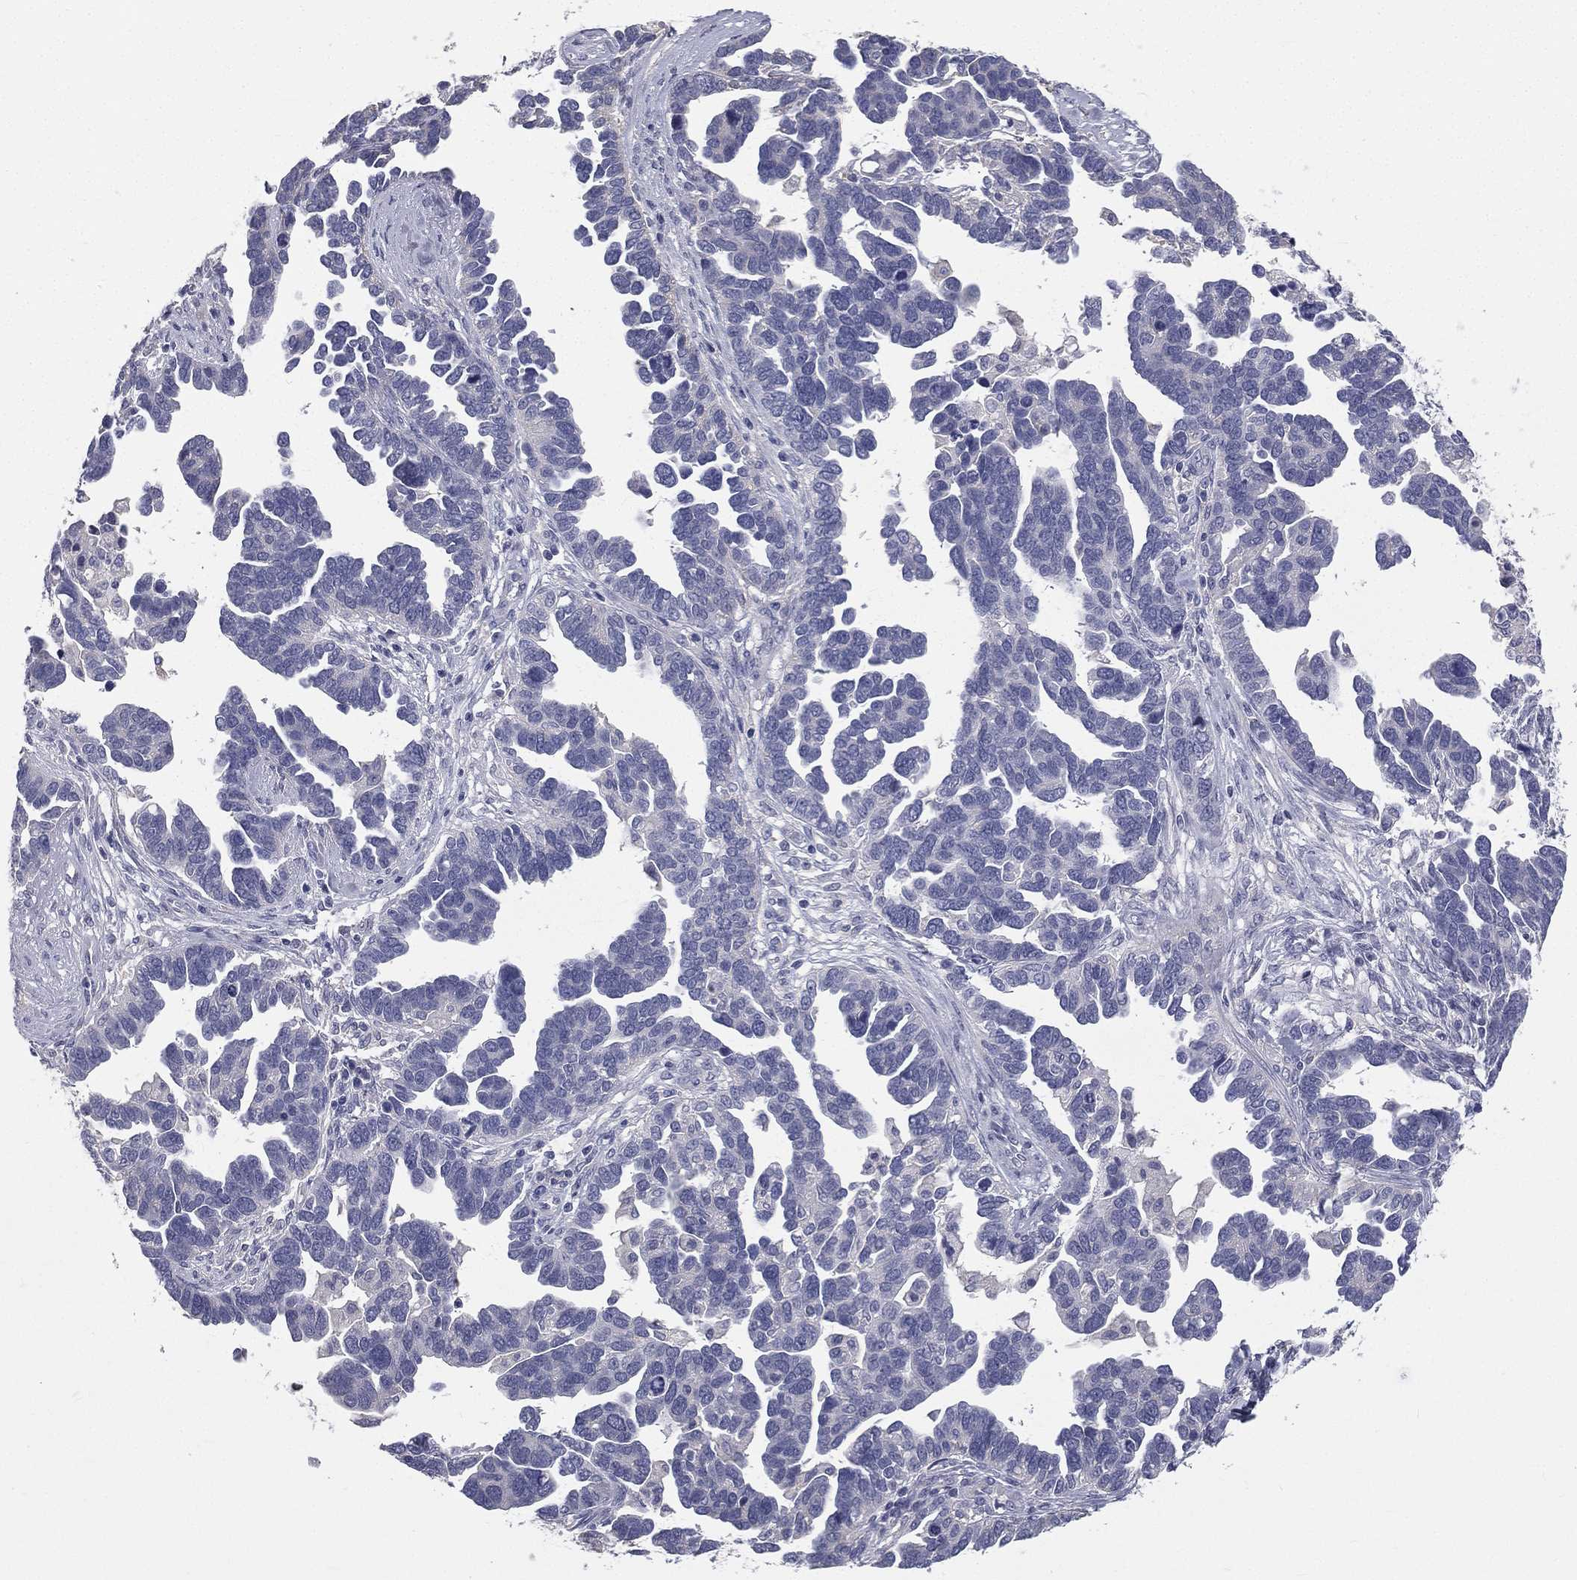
{"staining": {"intensity": "negative", "quantity": "none", "location": "none"}, "tissue": "ovarian cancer", "cell_type": "Tumor cells", "image_type": "cancer", "snomed": [{"axis": "morphology", "description": "Cystadenocarcinoma, serous, NOS"}, {"axis": "topography", "description": "Ovary"}], "caption": "High magnification brightfield microscopy of serous cystadenocarcinoma (ovarian) stained with DAB (3,3'-diaminobenzidine) (brown) and counterstained with hematoxylin (blue): tumor cells show no significant positivity.", "gene": "MUC13", "patient": {"sex": "female", "age": 54}}